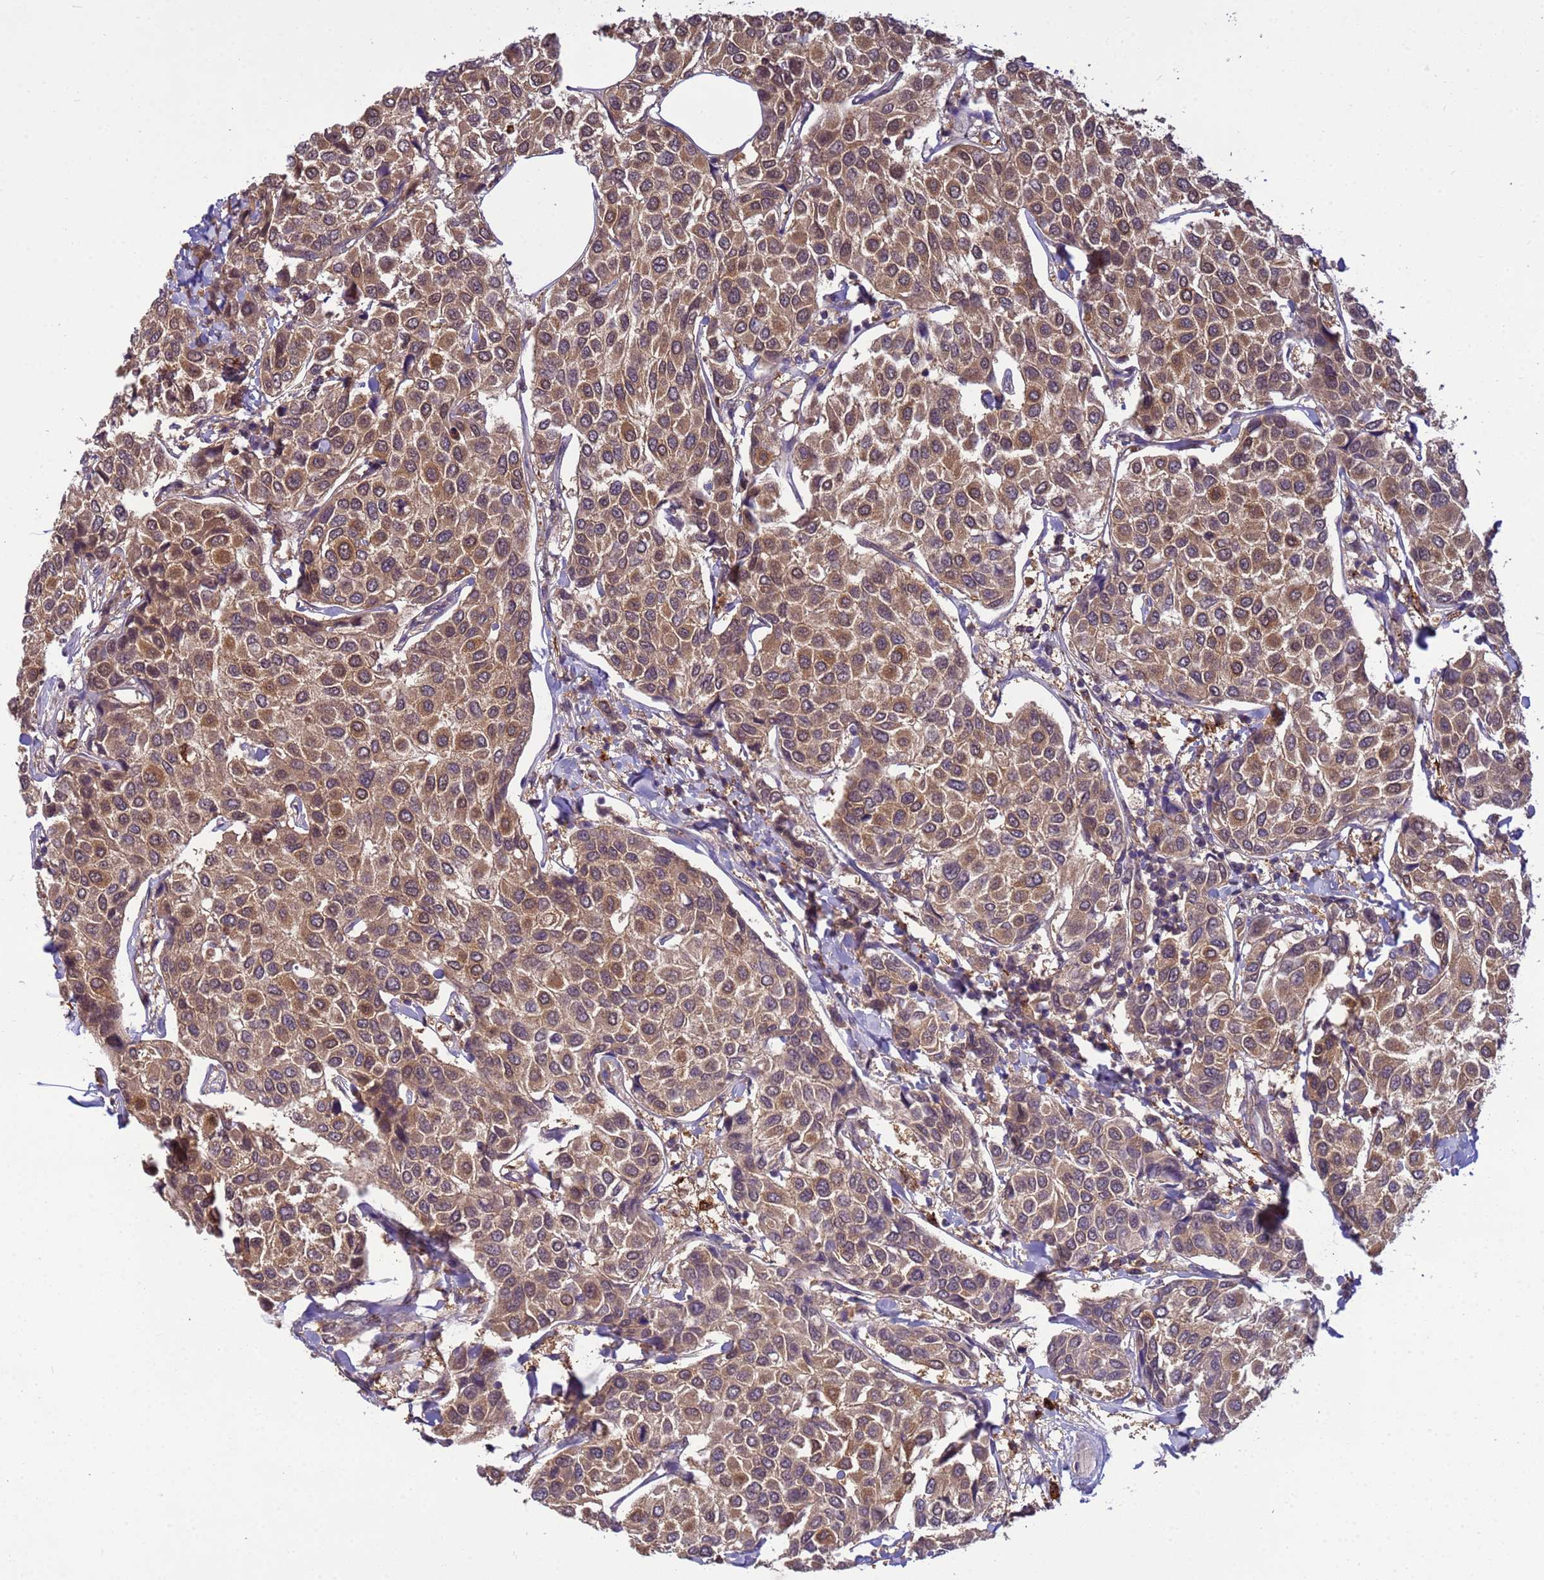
{"staining": {"intensity": "moderate", "quantity": ">75%", "location": "cytoplasmic/membranous,nuclear"}, "tissue": "breast cancer", "cell_type": "Tumor cells", "image_type": "cancer", "snomed": [{"axis": "morphology", "description": "Duct carcinoma"}, {"axis": "topography", "description": "Breast"}], "caption": "Immunohistochemistry (IHC) photomicrograph of human breast cancer stained for a protein (brown), which displays medium levels of moderate cytoplasmic/membranous and nuclear expression in about >75% of tumor cells.", "gene": "NPEPPS", "patient": {"sex": "female", "age": 55}}